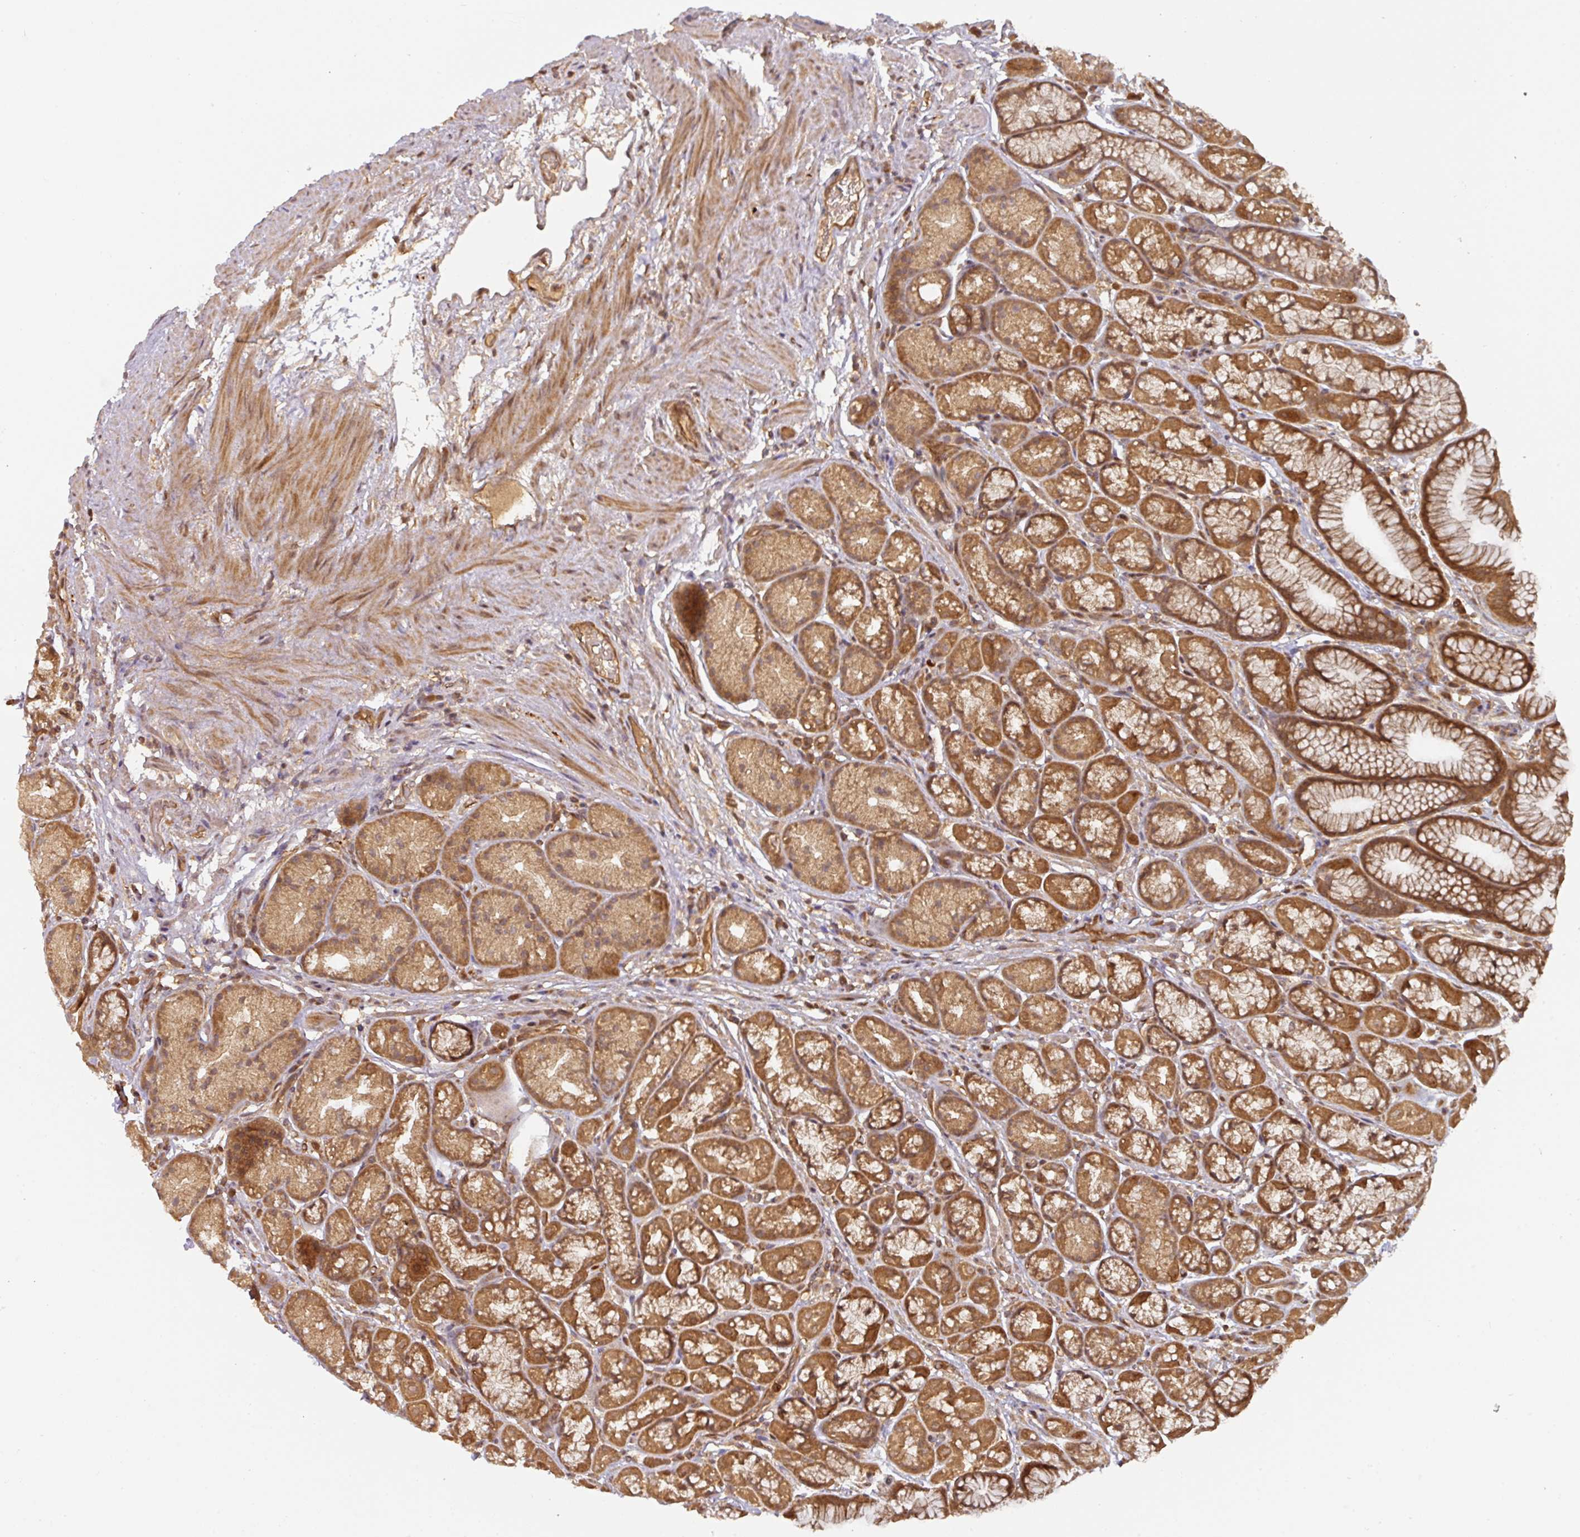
{"staining": {"intensity": "moderate", "quantity": ">75%", "location": "cytoplasmic/membranous"}, "tissue": "stomach", "cell_type": "Glandular cells", "image_type": "normal", "snomed": [{"axis": "morphology", "description": "Normal tissue, NOS"}, {"axis": "topography", "description": "Stomach, lower"}], "caption": "An image of human stomach stained for a protein demonstrates moderate cytoplasmic/membranous brown staining in glandular cells. Nuclei are stained in blue.", "gene": "EIF4EBP2", "patient": {"sex": "male", "age": 67}}